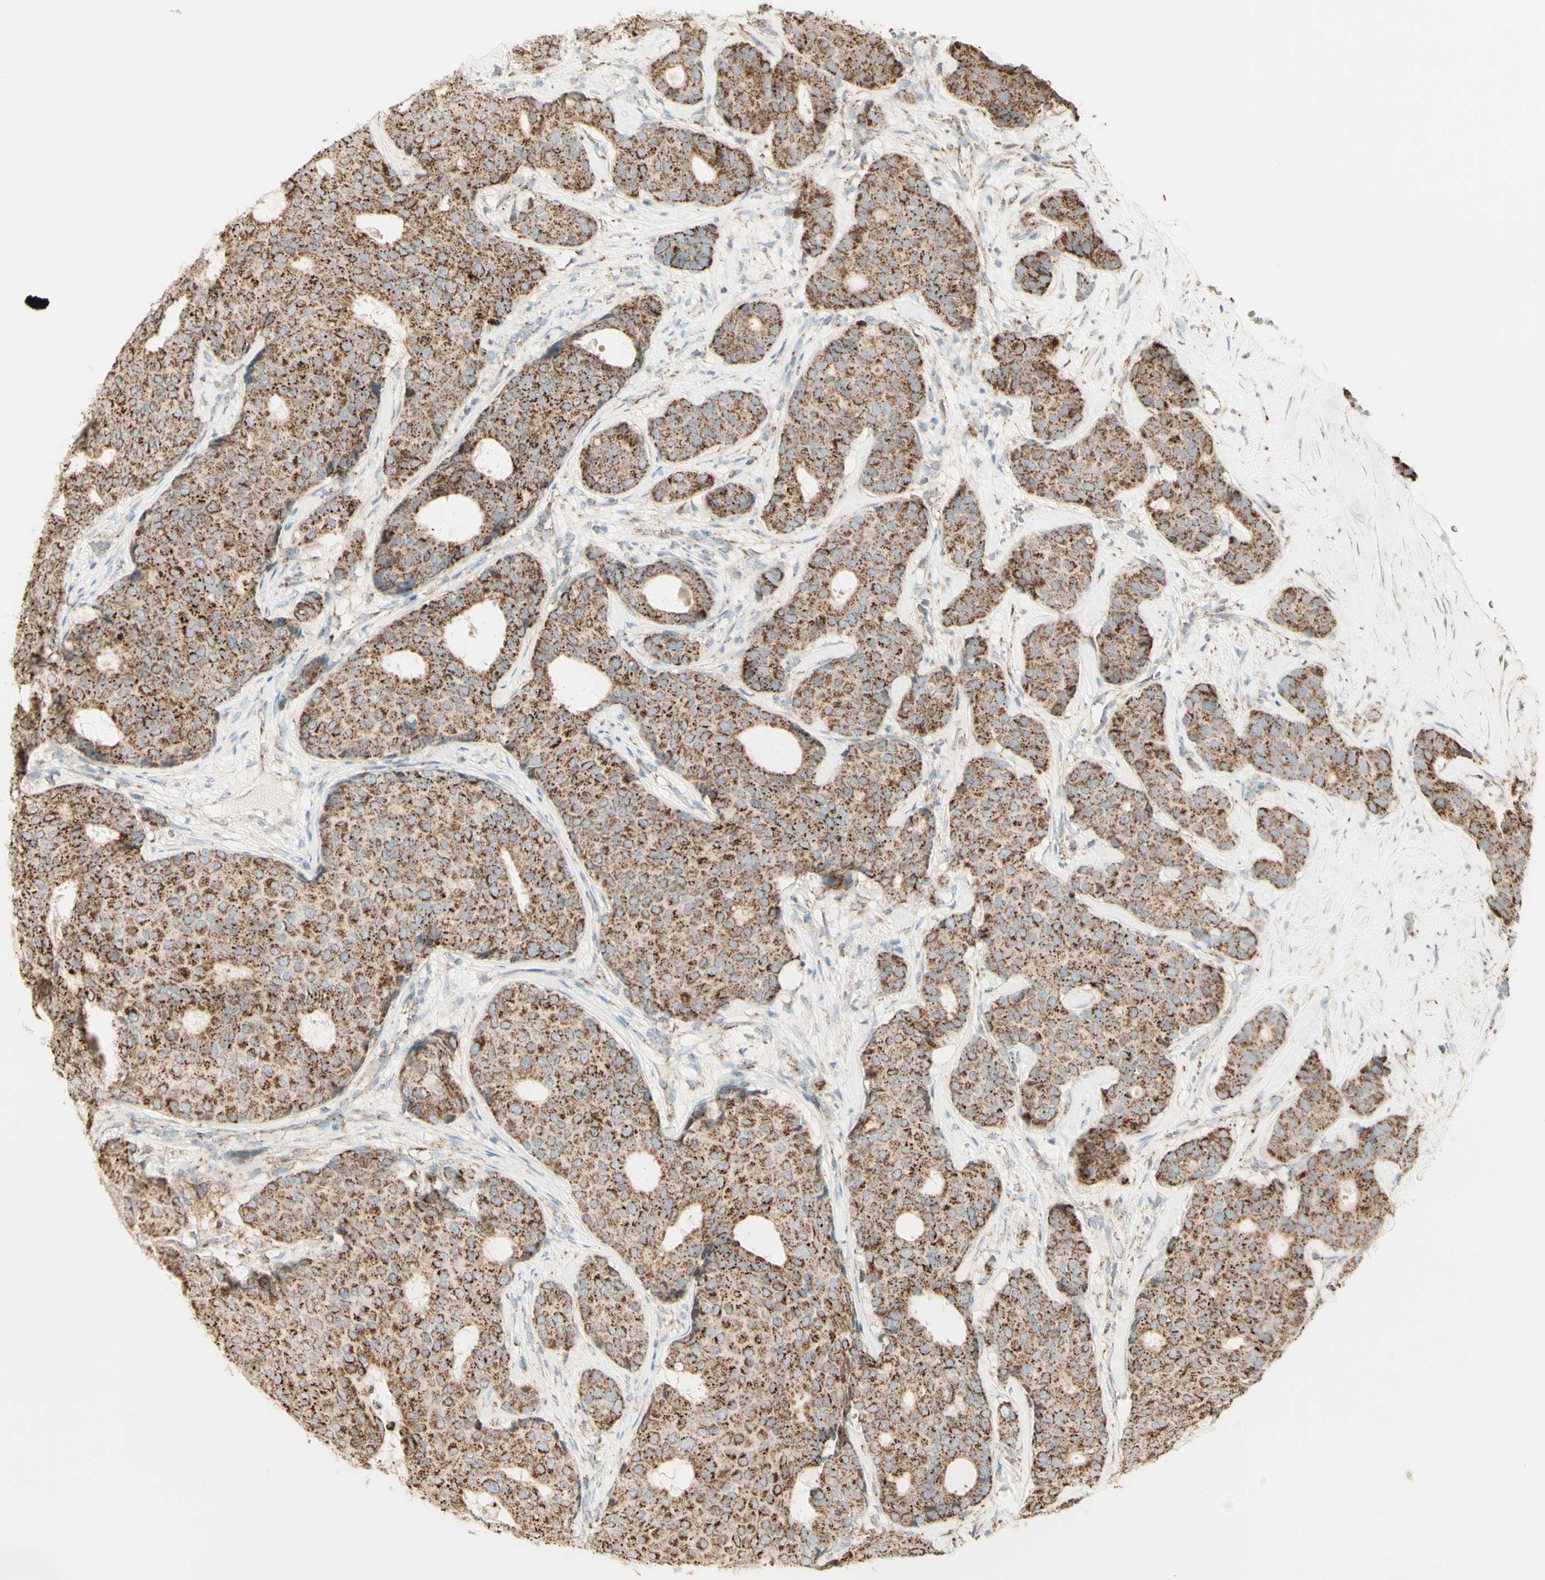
{"staining": {"intensity": "moderate", "quantity": ">75%", "location": "cytoplasmic/membranous"}, "tissue": "breast cancer", "cell_type": "Tumor cells", "image_type": "cancer", "snomed": [{"axis": "morphology", "description": "Duct carcinoma"}, {"axis": "topography", "description": "Breast"}], "caption": "Breast intraductal carcinoma stained with a protein marker reveals moderate staining in tumor cells.", "gene": "LETM1", "patient": {"sex": "female", "age": 75}}